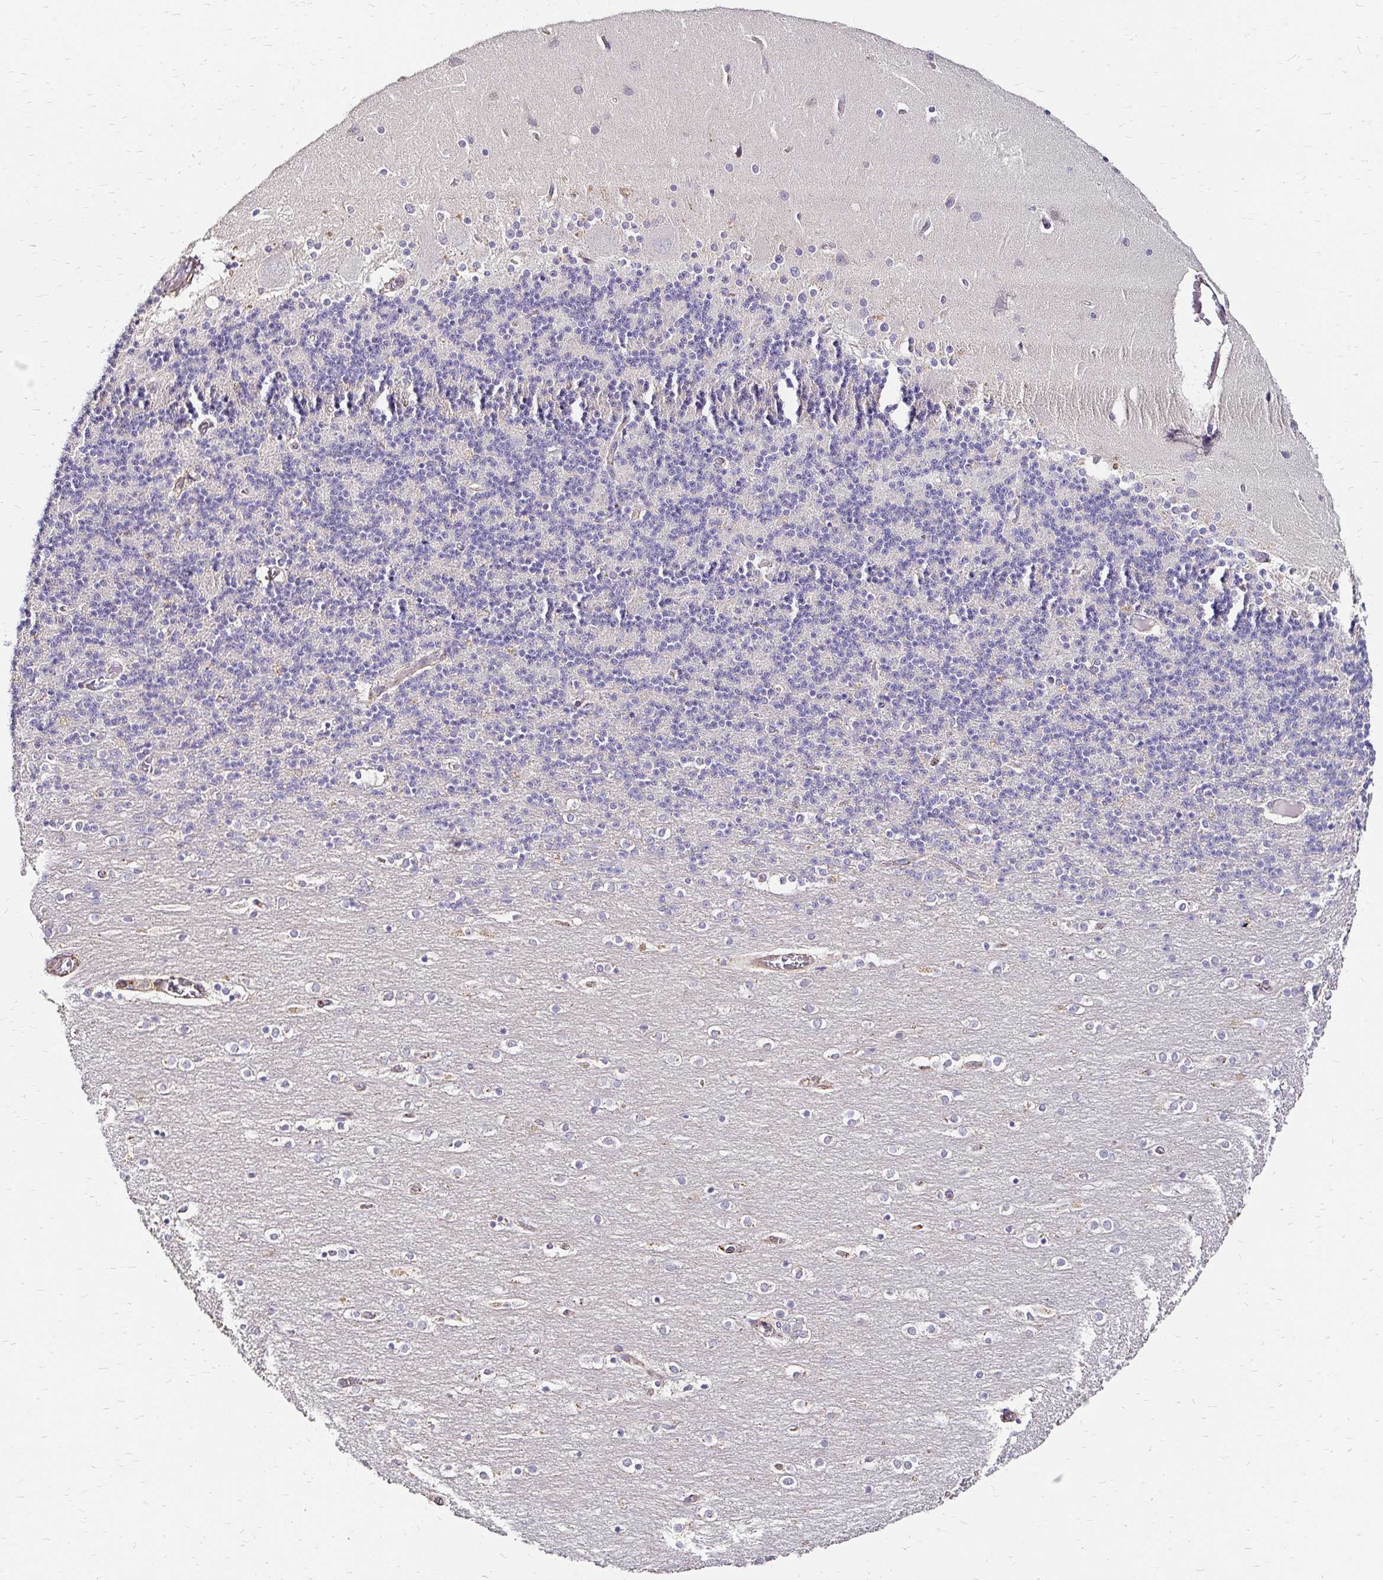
{"staining": {"intensity": "negative", "quantity": "none", "location": "none"}, "tissue": "cerebellum", "cell_type": "Cells in granular layer", "image_type": "normal", "snomed": [{"axis": "morphology", "description": "Normal tissue, NOS"}, {"axis": "topography", "description": "Cerebellum"}], "caption": "Cerebellum stained for a protein using immunohistochemistry (IHC) reveals no expression cells in granular layer.", "gene": "PRIMA1", "patient": {"sex": "female", "age": 54}}